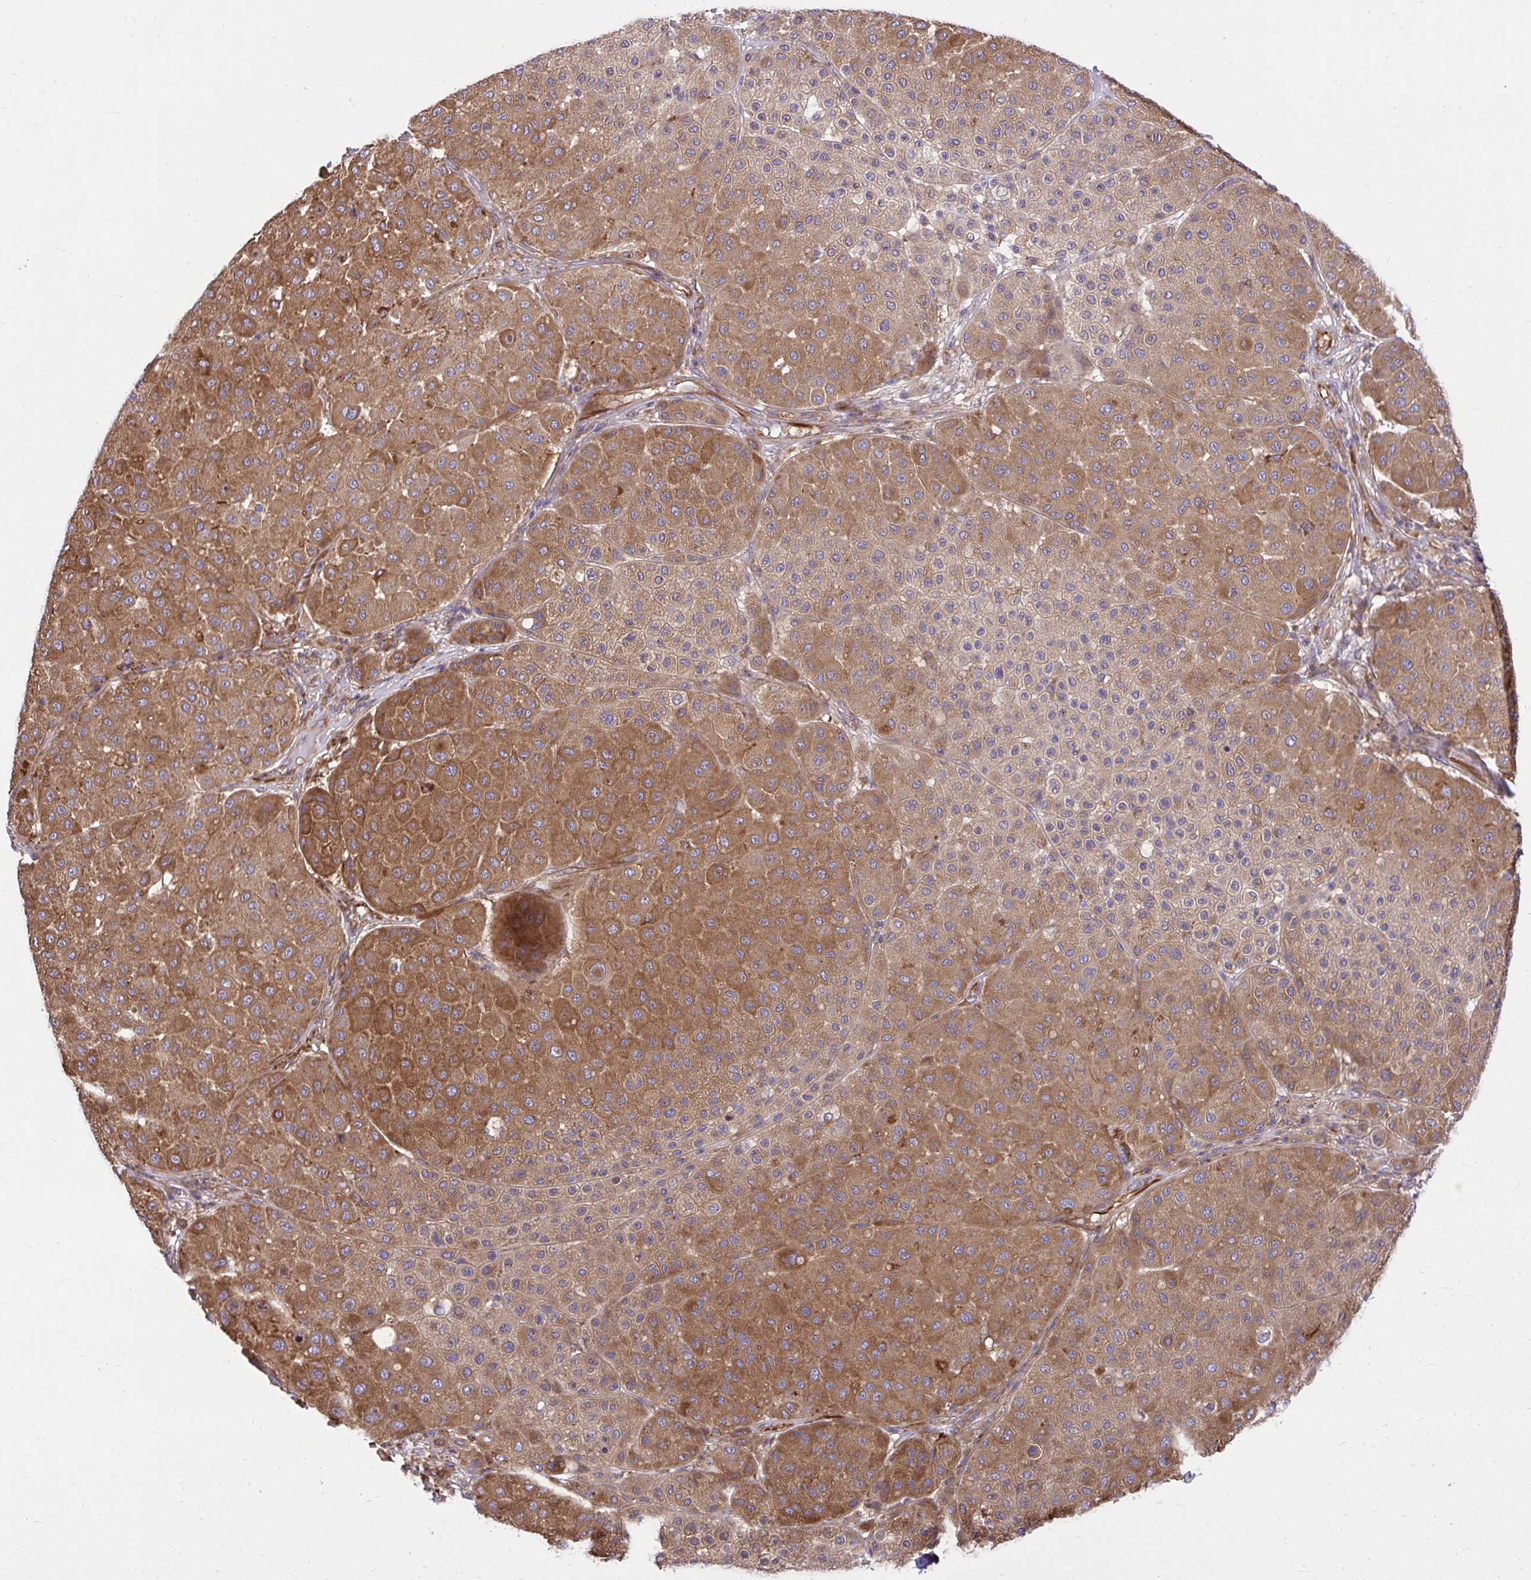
{"staining": {"intensity": "moderate", "quantity": ">75%", "location": "cytoplasmic/membranous"}, "tissue": "melanoma", "cell_type": "Tumor cells", "image_type": "cancer", "snomed": [{"axis": "morphology", "description": "Malignant melanoma, Metastatic site"}, {"axis": "topography", "description": "Smooth muscle"}], "caption": "An immunohistochemistry (IHC) histopathology image of tumor tissue is shown. Protein staining in brown labels moderate cytoplasmic/membranous positivity in melanoma within tumor cells.", "gene": "PAIP2", "patient": {"sex": "male", "age": 41}}